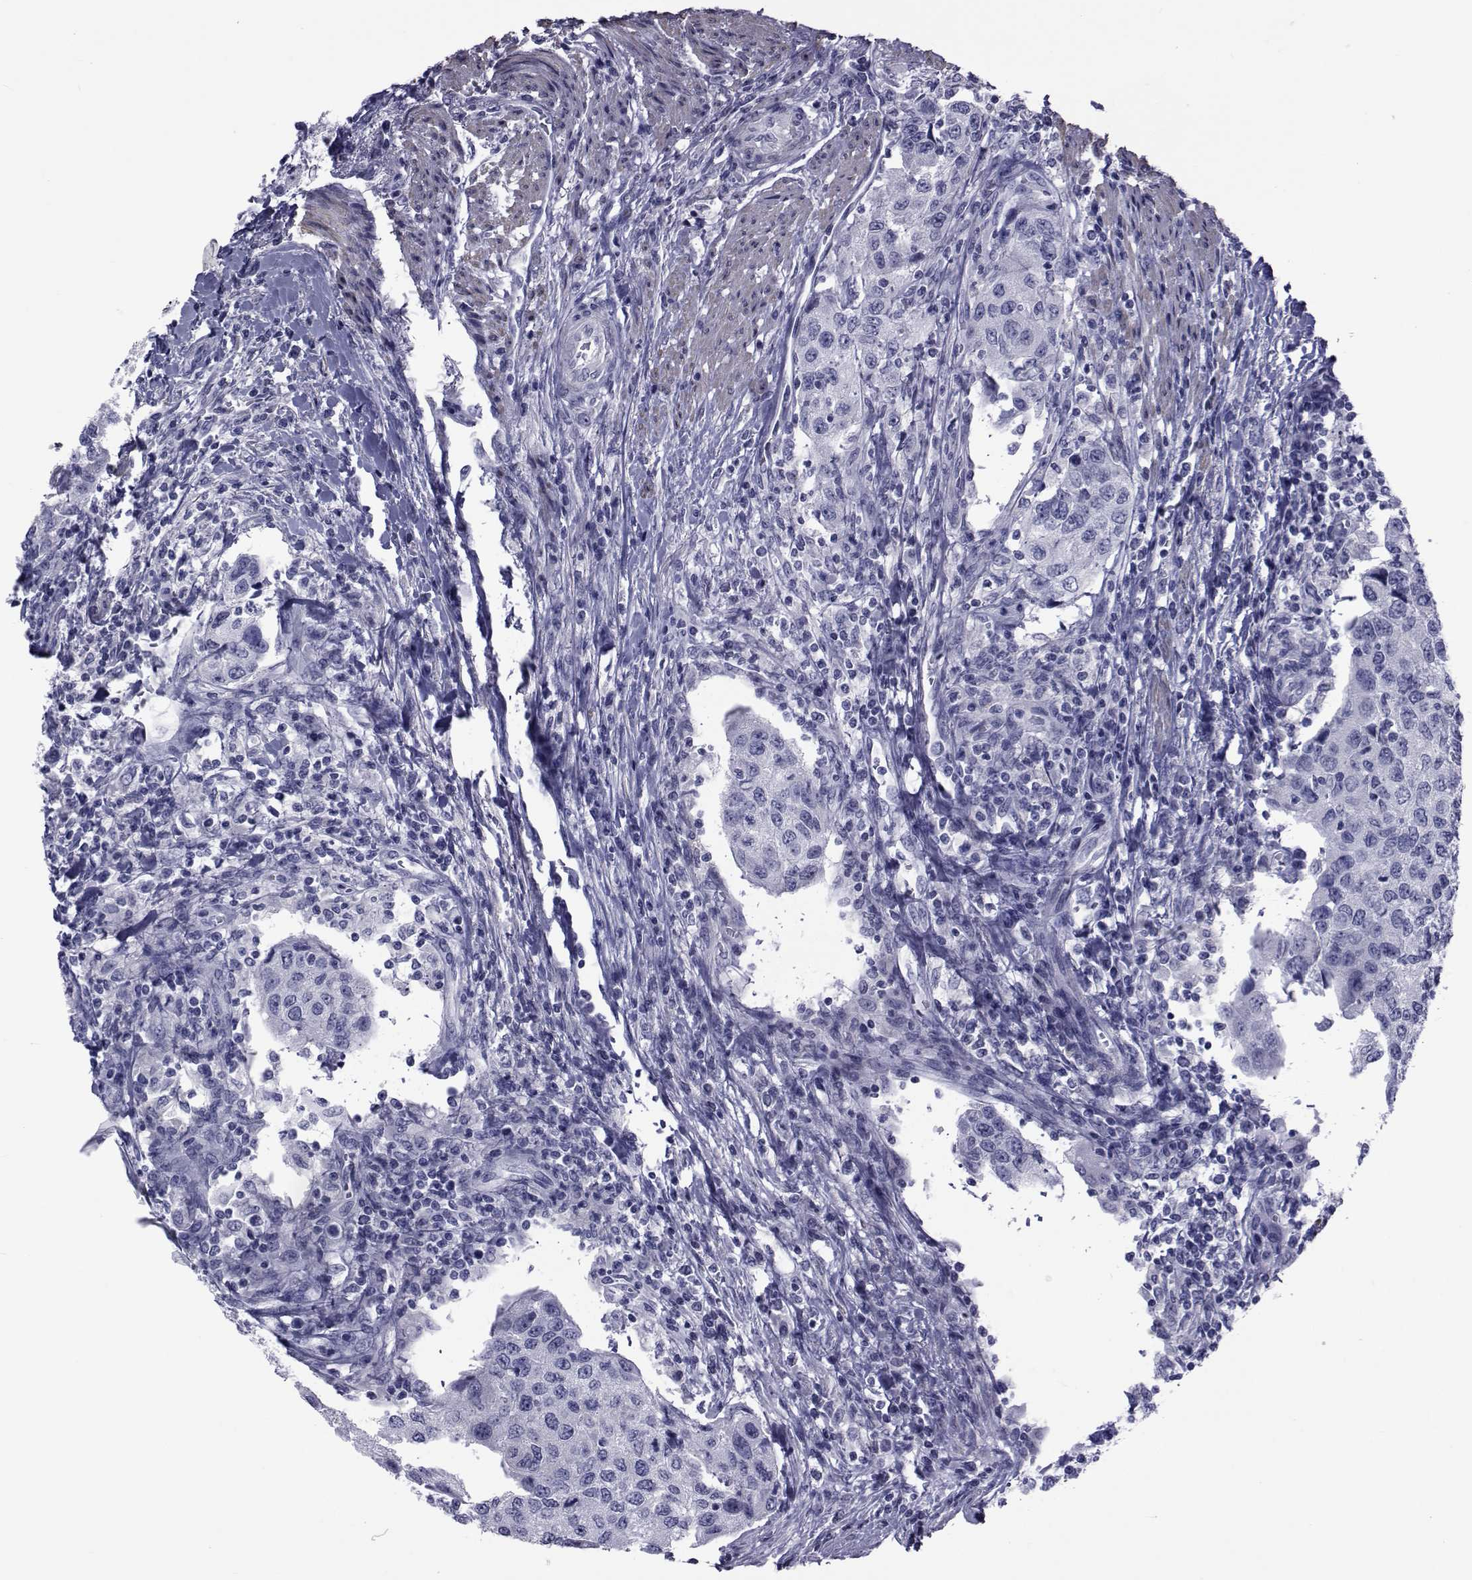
{"staining": {"intensity": "negative", "quantity": "none", "location": "none"}, "tissue": "urothelial cancer", "cell_type": "Tumor cells", "image_type": "cancer", "snomed": [{"axis": "morphology", "description": "Urothelial carcinoma, High grade"}, {"axis": "topography", "description": "Urinary bladder"}], "caption": "Immunohistochemical staining of high-grade urothelial carcinoma exhibits no significant positivity in tumor cells.", "gene": "GKAP1", "patient": {"sex": "female", "age": 78}}